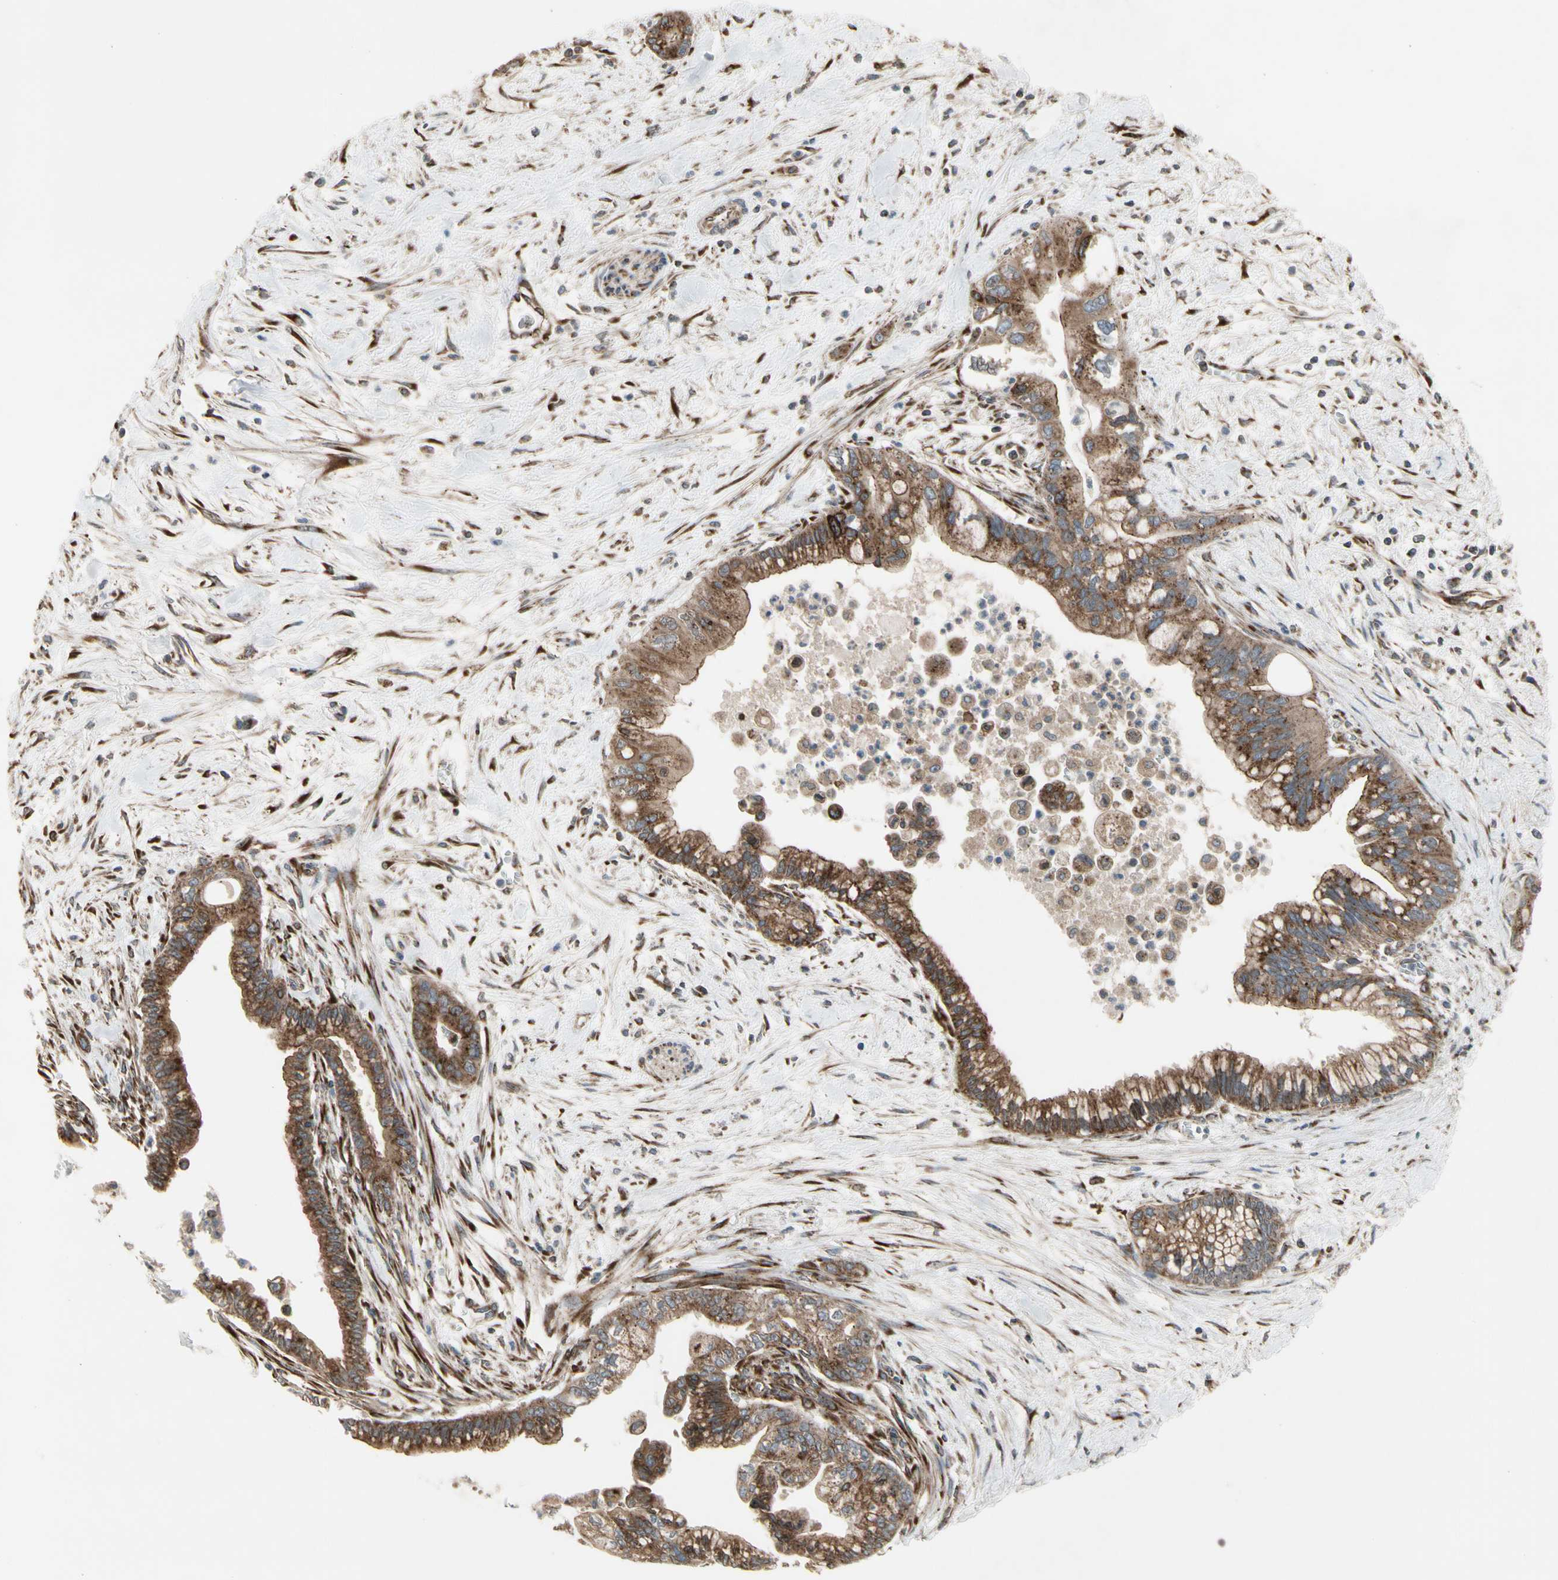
{"staining": {"intensity": "strong", "quantity": ">75%", "location": "cytoplasmic/membranous"}, "tissue": "pancreatic cancer", "cell_type": "Tumor cells", "image_type": "cancer", "snomed": [{"axis": "morphology", "description": "Adenocarcinoma, NOS"}, {"axis": "topography", "description": "Pancreas"}], "caption": "Protein staining demonstrates strong cytoplasmic/membranous expression in approximately >75% of tumor cells in pancreatic cancer.", "gene": "SLC39A9", "patient": {"sex": "male", "age": 70}}